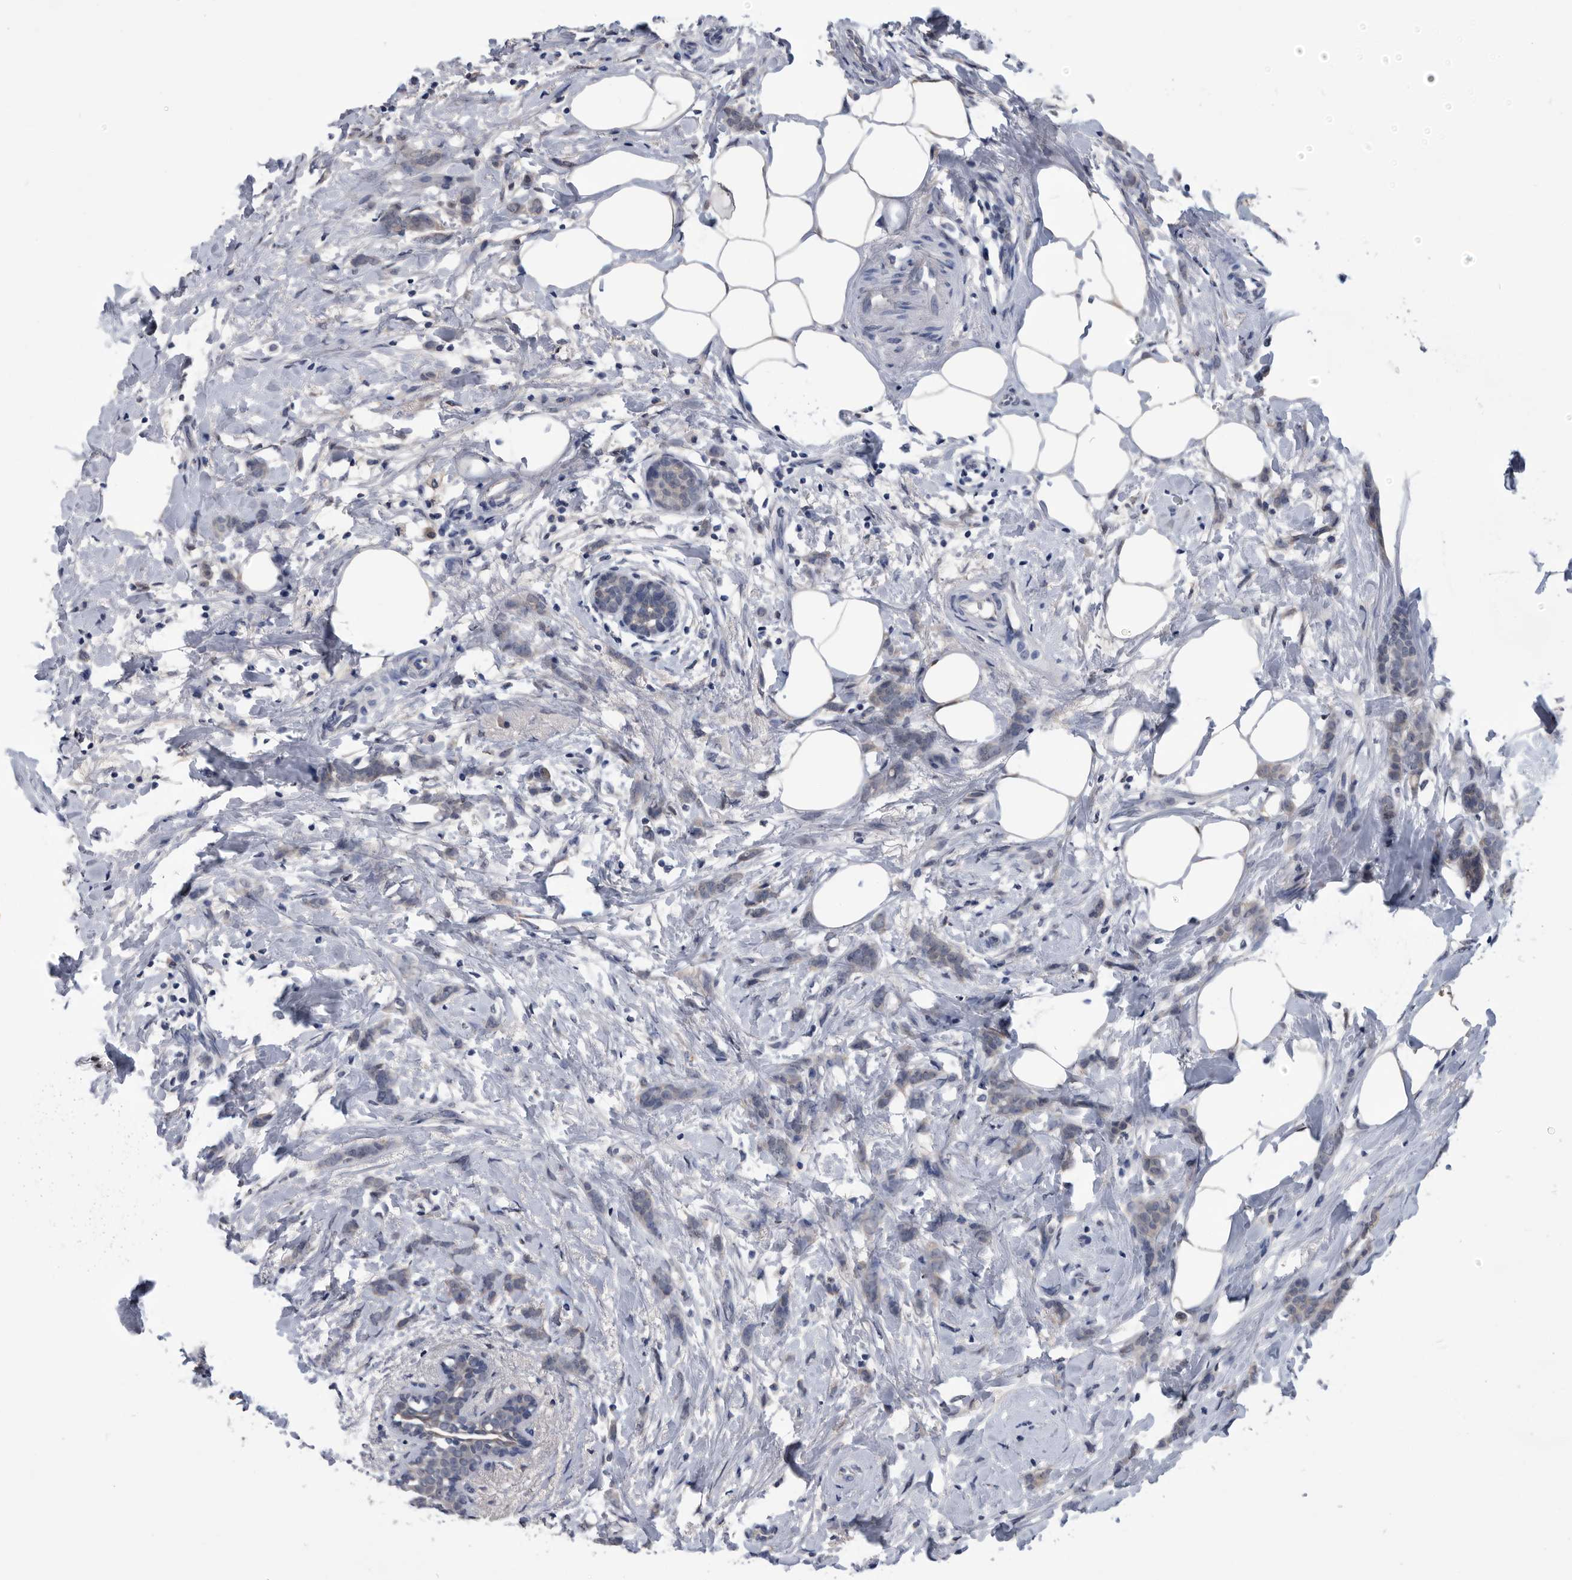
{"staining": {"intensity": "negative", "quantity": "none", "location": "none"}, "tissue": "breast cancer", "cell_type": "Tumor cells", "image_type": "cancer", "snomed": [{"axis": "morphology", "description": "Lobular carcinoma, in situ"}, {"axis": "morphology", "description": "Lobular carcinoma"}, {"axis": "topography", "description": "Breast"}], "caption": "DAB immunohistochemical staining of breast cancer (lobular carcinoma) shows no significant expression in tumor cells.", "gene": "PDXK", "patient": {"sex": "female", "age": 41}}